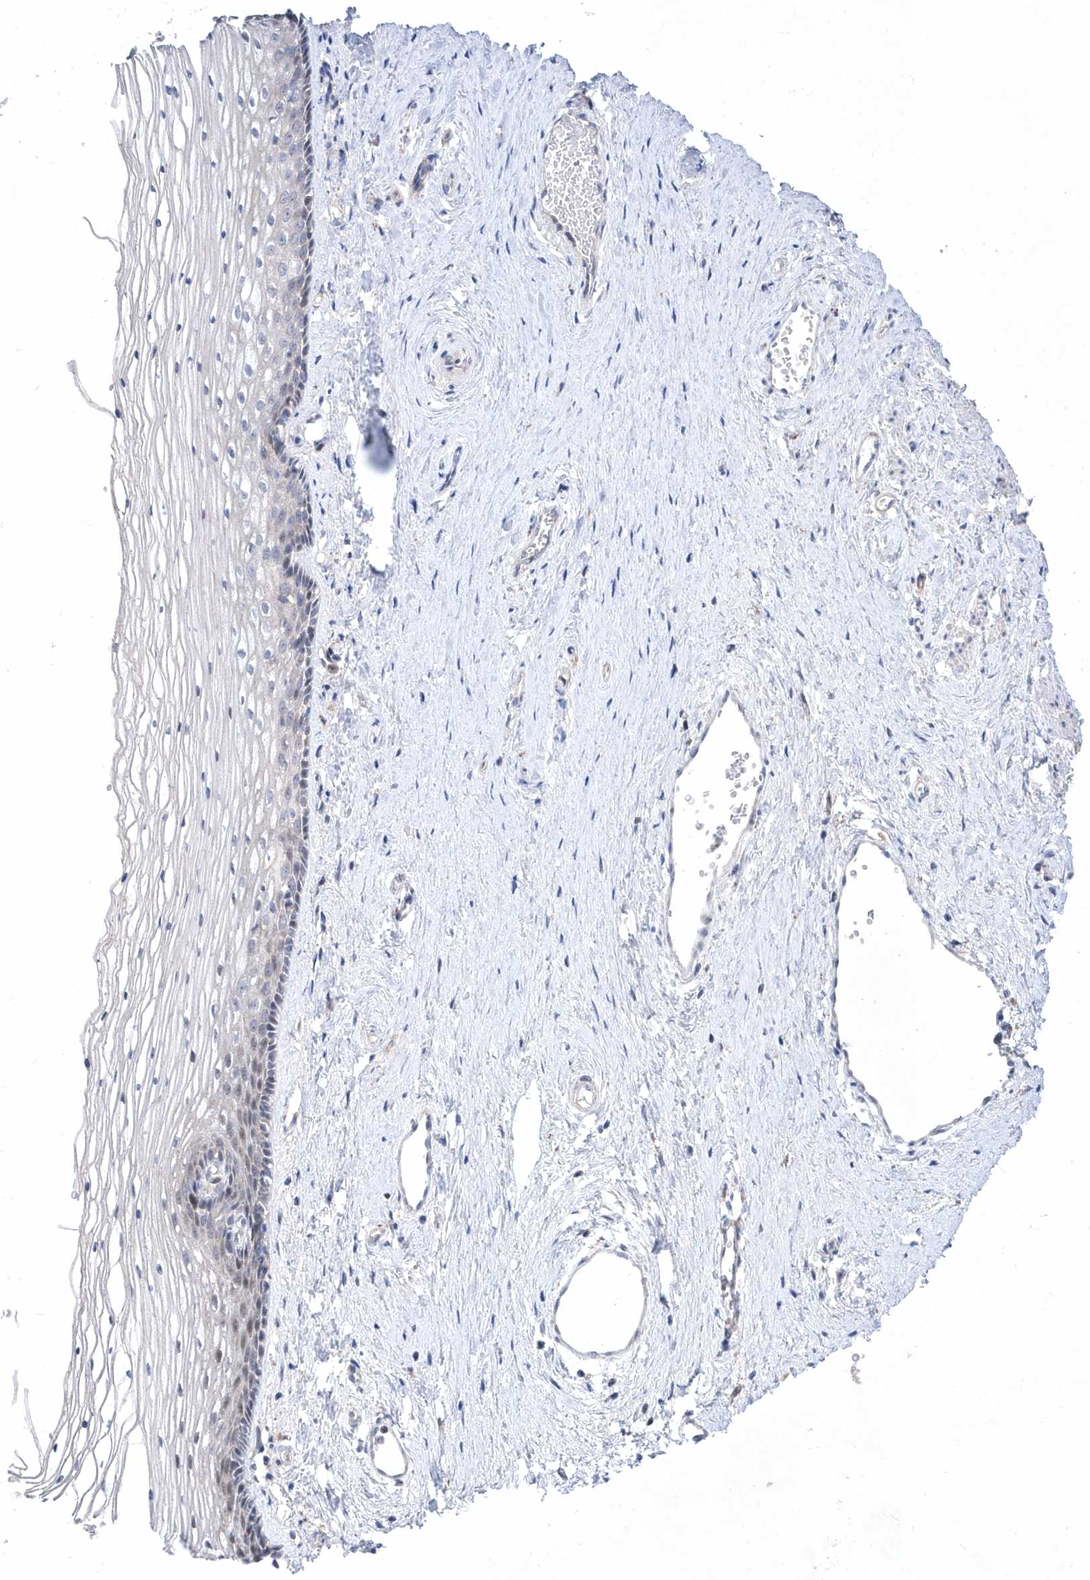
{"staining": {"intensity": "negative", "quantity": "none", "location": "none"}, "tissue": "vagina", "cell_type": "Squamous epithelial cells", "image_type": "normal", "snomed": [{"axis": "morphology", "description": "Normal tissue, NOS"}, {"axis": "topography", "description": "Vagina"}], "caption": "The photomicrograph exhibits no significant expression in squamous epithelial cells of vagina.", "gene": "LONRF2", "patient": {"sex": "female", "age": 46}}